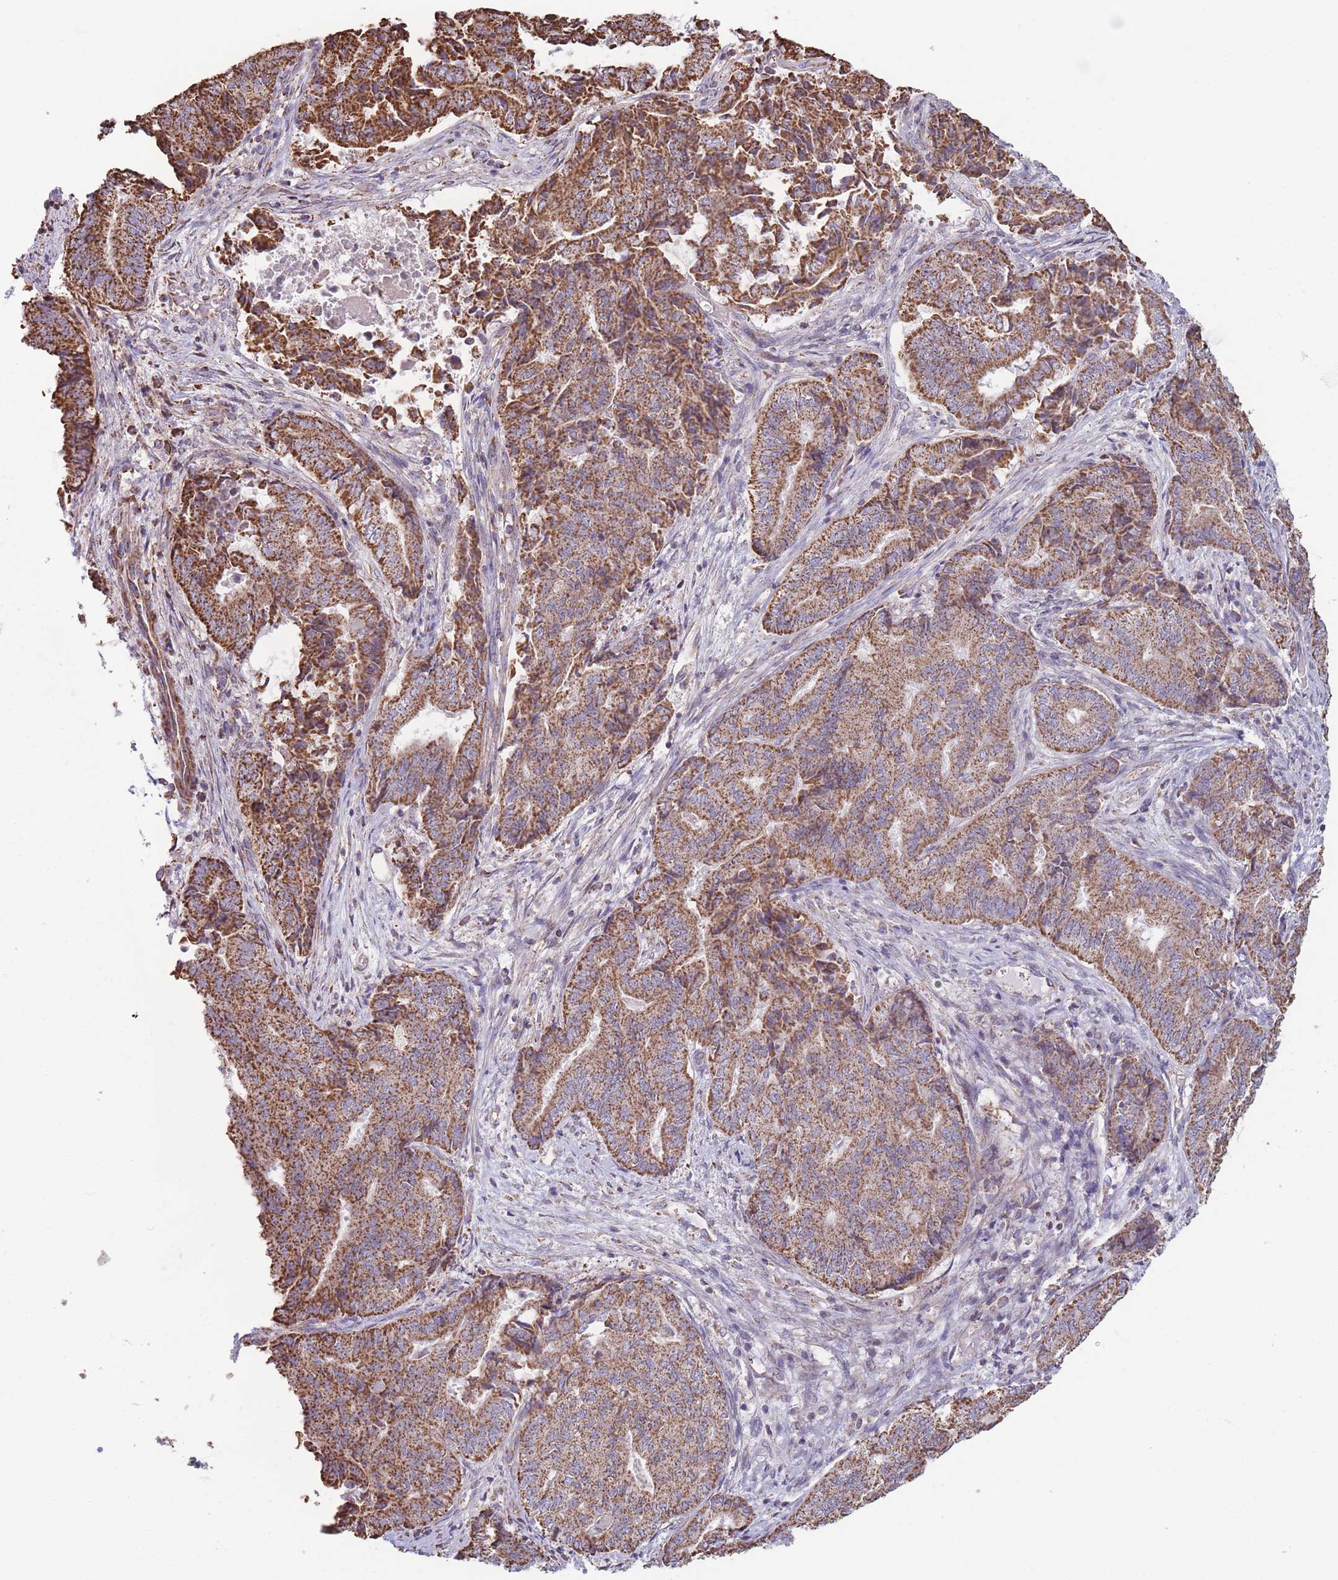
{"staining": {"intensity": "strong", "quantity": ">75%", "location": "cytoplasmic/membranous"}, "tissue": "endometrial cancer", "cell_type": "Tumor cells", "image_type": "cancer", "snomed": [{"axis": "morphology", "description": "Adenocarcinoma, NOS"}, {"axis": "topography", "description": "Endometrium"}], "caption": "Protein expression analysis of human adenocarcinoma (endometrial) reveals strong cytoplasmic/membranous positivity in about >75% of tumor cells.", "gene": "KIF16B", "patient": {"sex": "female", "age": 80}}